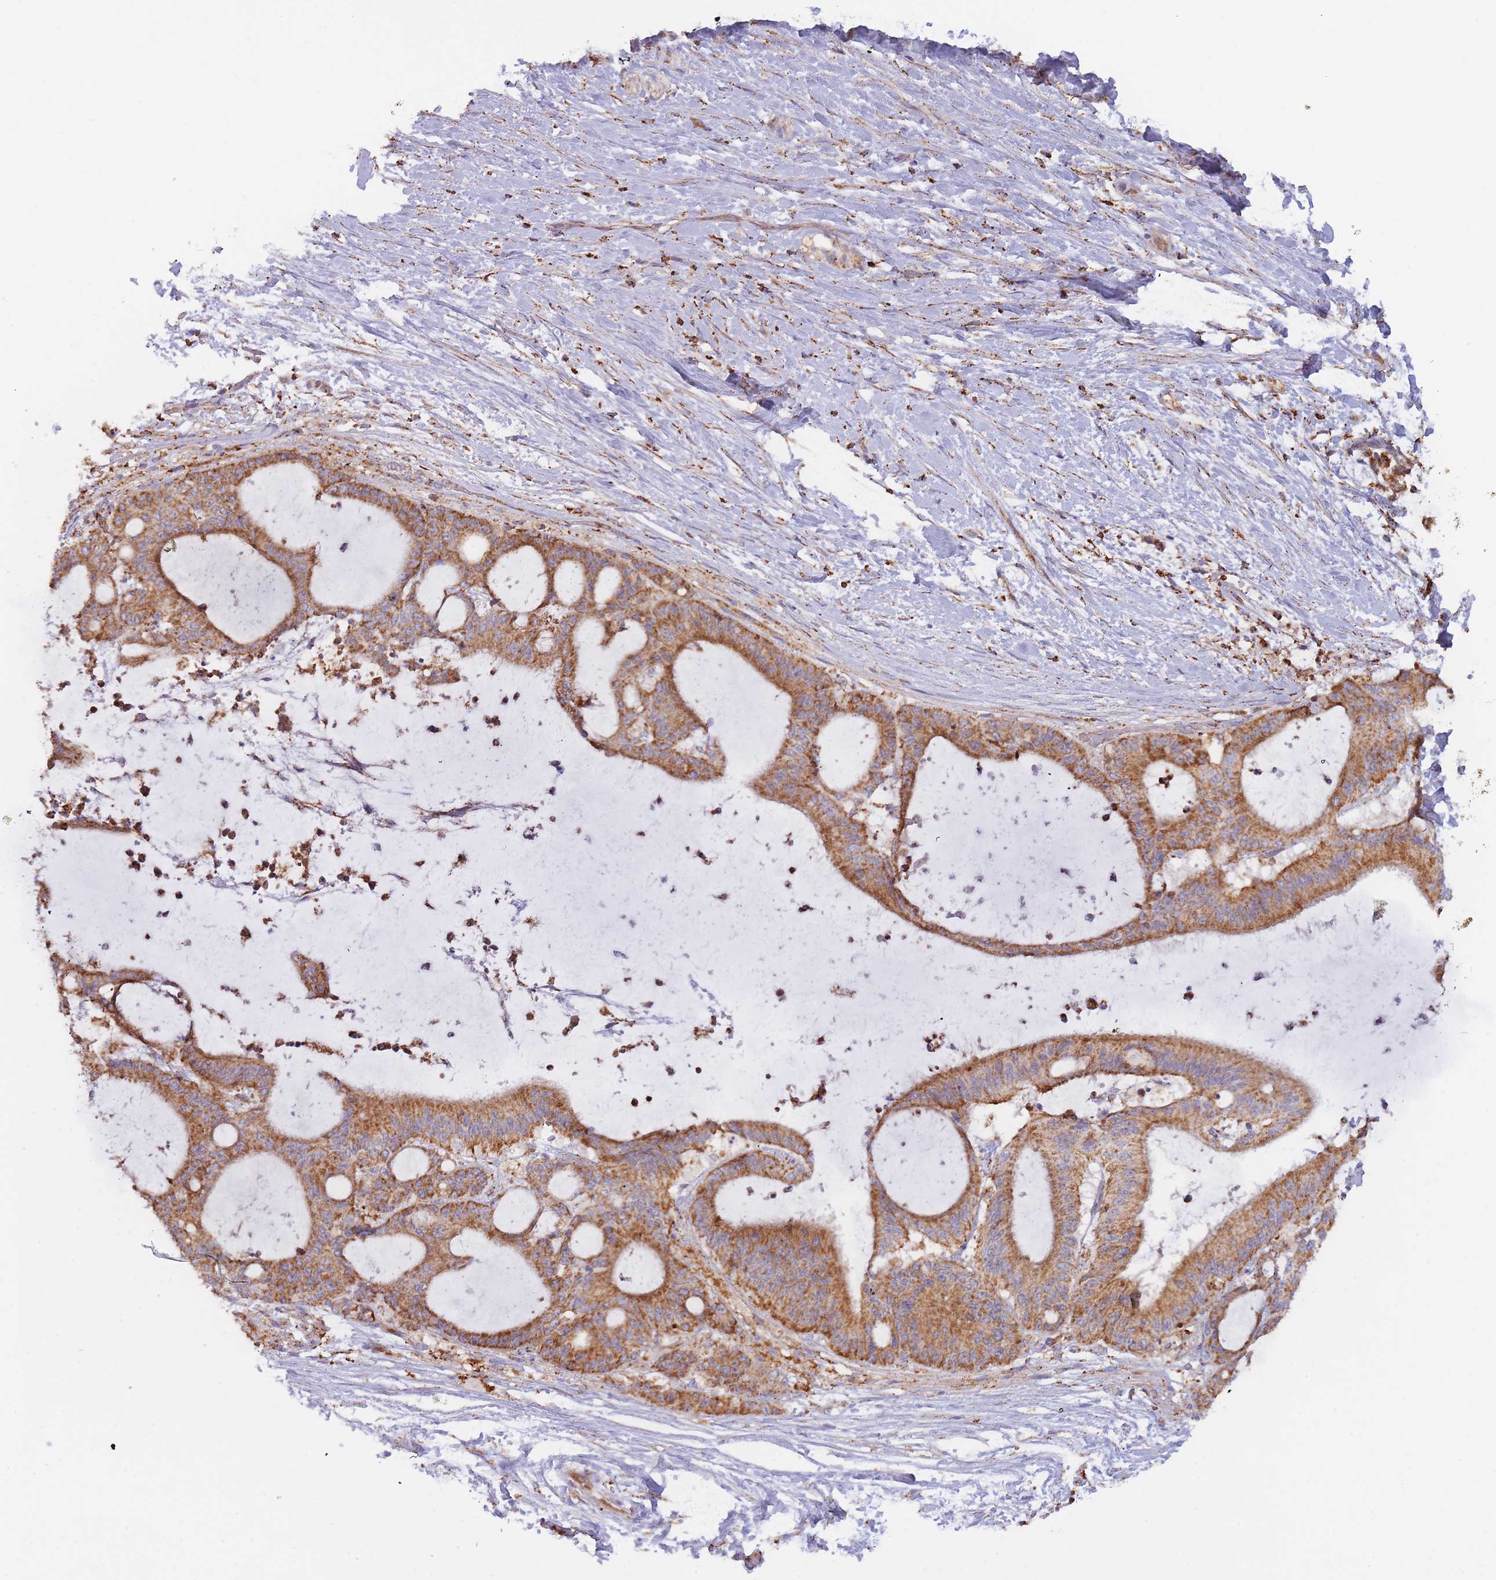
{"staining": {"intensity": "moderate", "quantity": ">75%", "location": "cytoplasmic/membranous"}, "tissue": "liver cancer", "cell_type": "Tumor cells", "image_type": "cancer", "snomed": [{"axis": "morphology", "description": "Normal tissue, NOS"}, {"axis": "morphology", "description": "Cholangiocarcinoma"}, {"axis": "topography", "description": "Liver"}, {"axis": "topography", "description": "Peripheral nerve tissue"}], "caption": "DAB immunohistochemical staining of liver cancer displays moderate cytoplasmic/membranous protein staining in approximately >75% of tumor cells.", "gene": "MRPL17", "patient": {"sex": "female", "age": 73}}